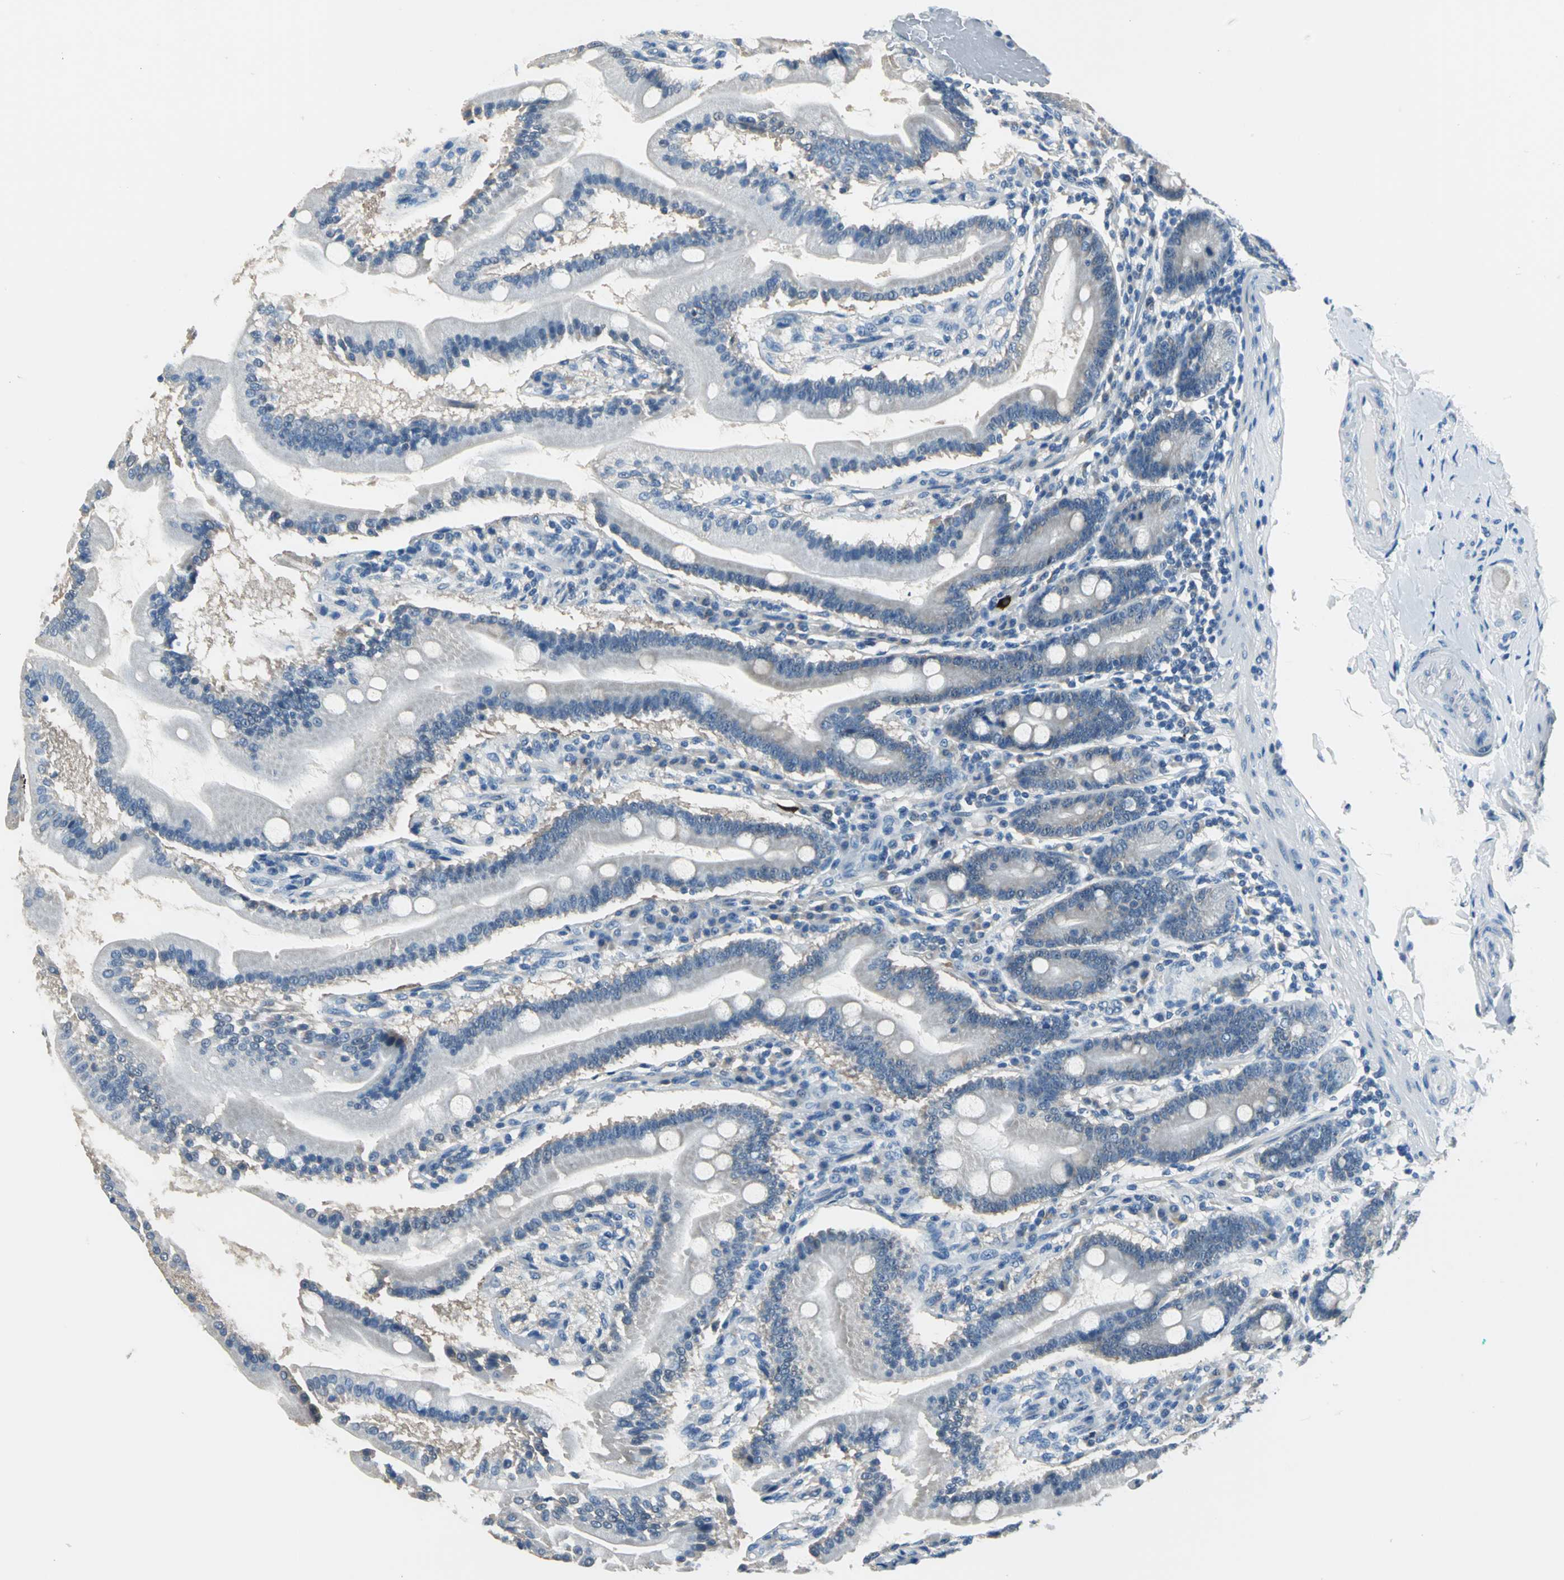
{"staining": {"intensity": "weak", "quantity": "25%-75%", "location": "cytoplasmic/membranous"}, "tissue": "duodenum", "cell_type": "Glandular cells", "image_type": "normal", "snomed": [{"axis": "morphology", "description": "Normal tissue, NOS"}, {"axis": "topography", "description": "Duodenum"}], "caption": "A photomicrograph showing weak cytoplasmic/membranous expression in about 25%-75% of glandular cells in unremarkable duodenum, as visualized by brown immunohistochemical staining.", "gene": "ZNF415", "patient": {"sex": "female", "age": 64}}